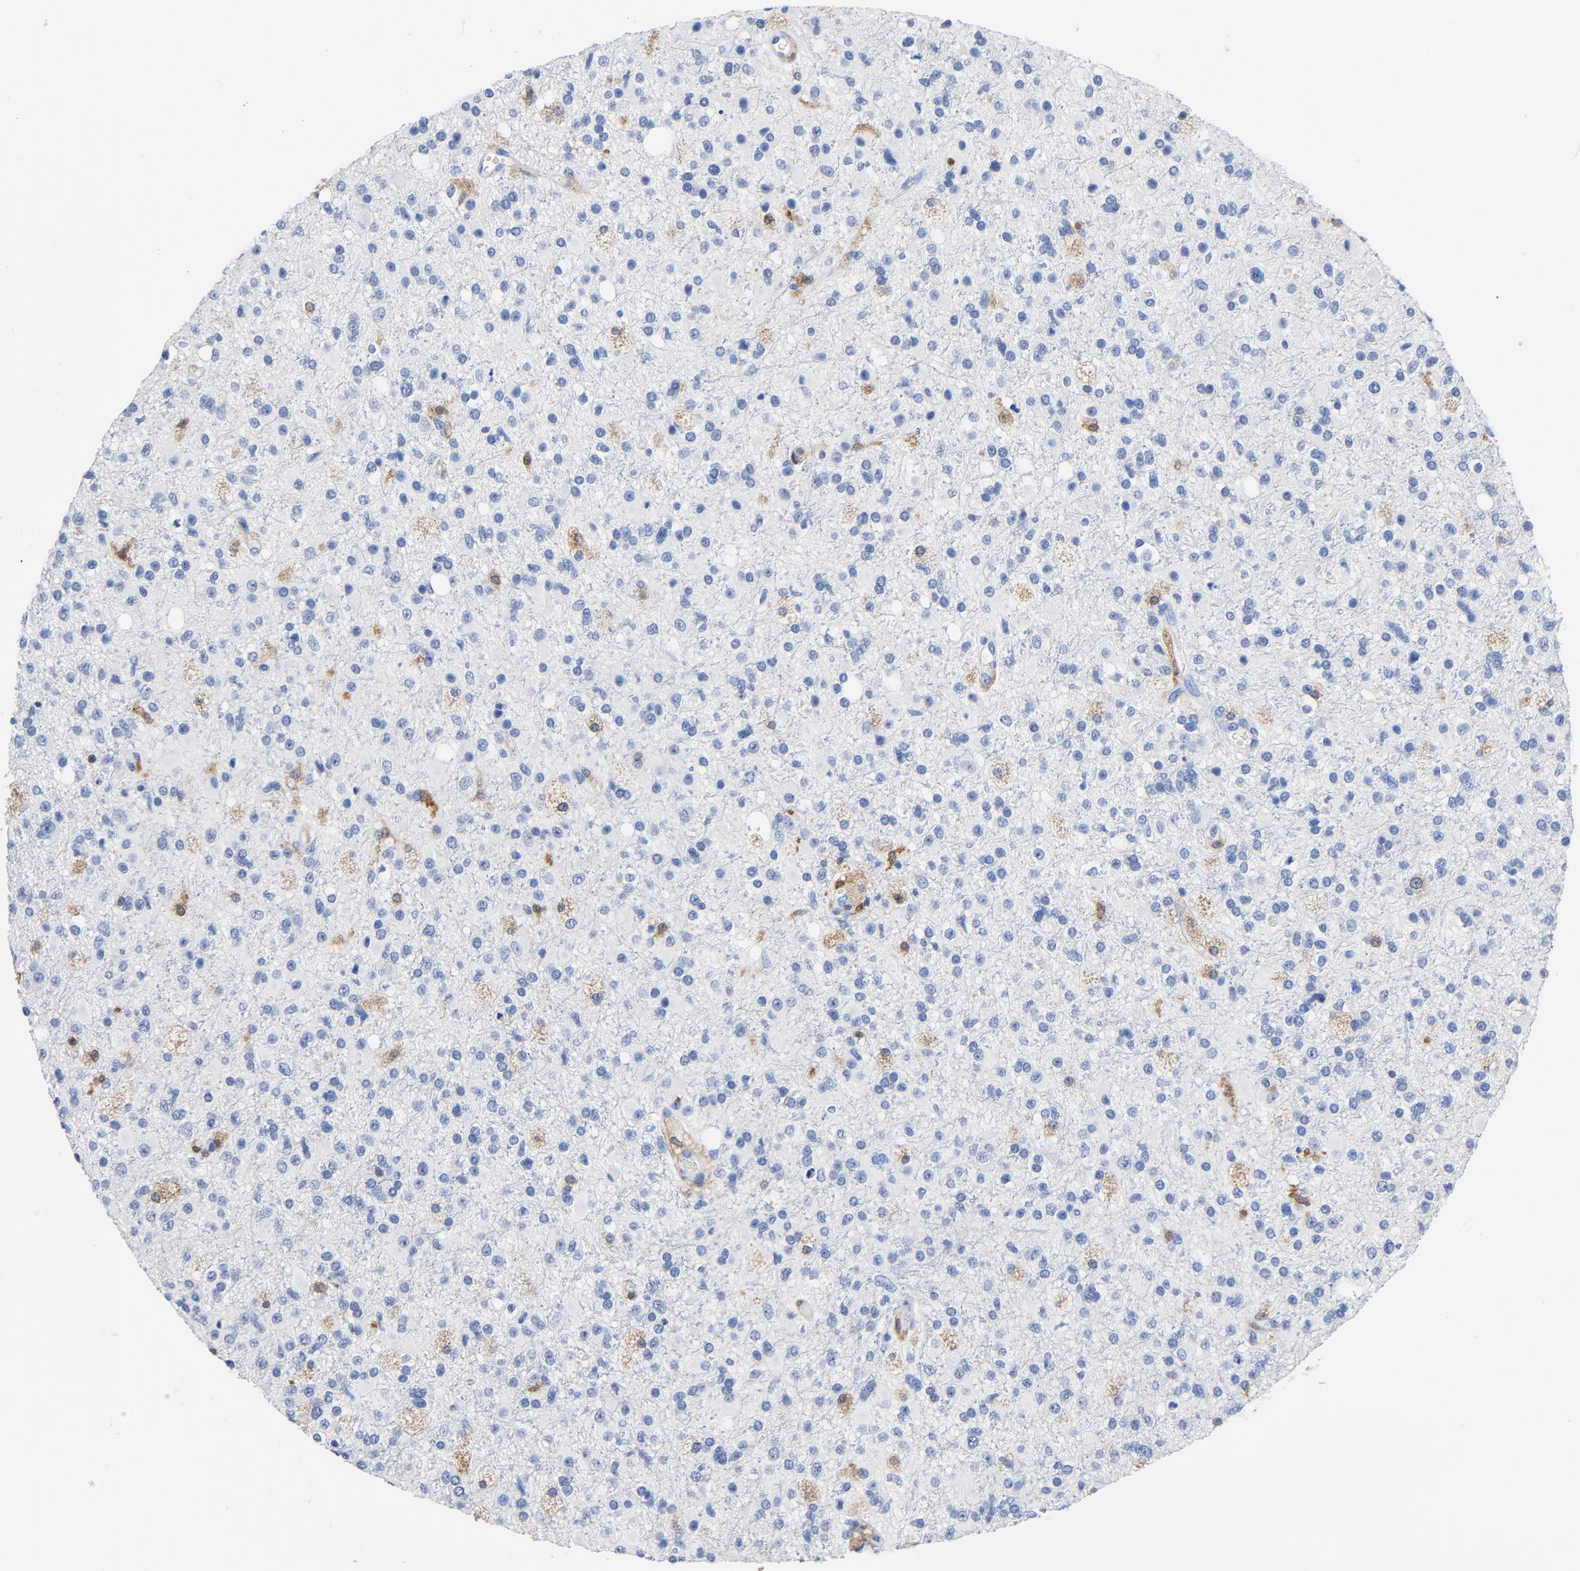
{"staining": {"intensity": "negative", "quantity": "none", "location": "none"}, "tissue": "glioma", "cell_type": "Tumor cells", "image_type": "cancer", "snomed": [{"axis": "morphology", "description": "Glioma, malignant, High grade"}, {"axis": "topography", "description": "Brain"}], "caption": "DAB (3,3'-diaminobenzidine) immunohistochemical staining of human malignant high-grade glioma displays no significant staining in tumor cells.", "gene": "NCF1", "patient": {"sex": "male", "age": 33}}